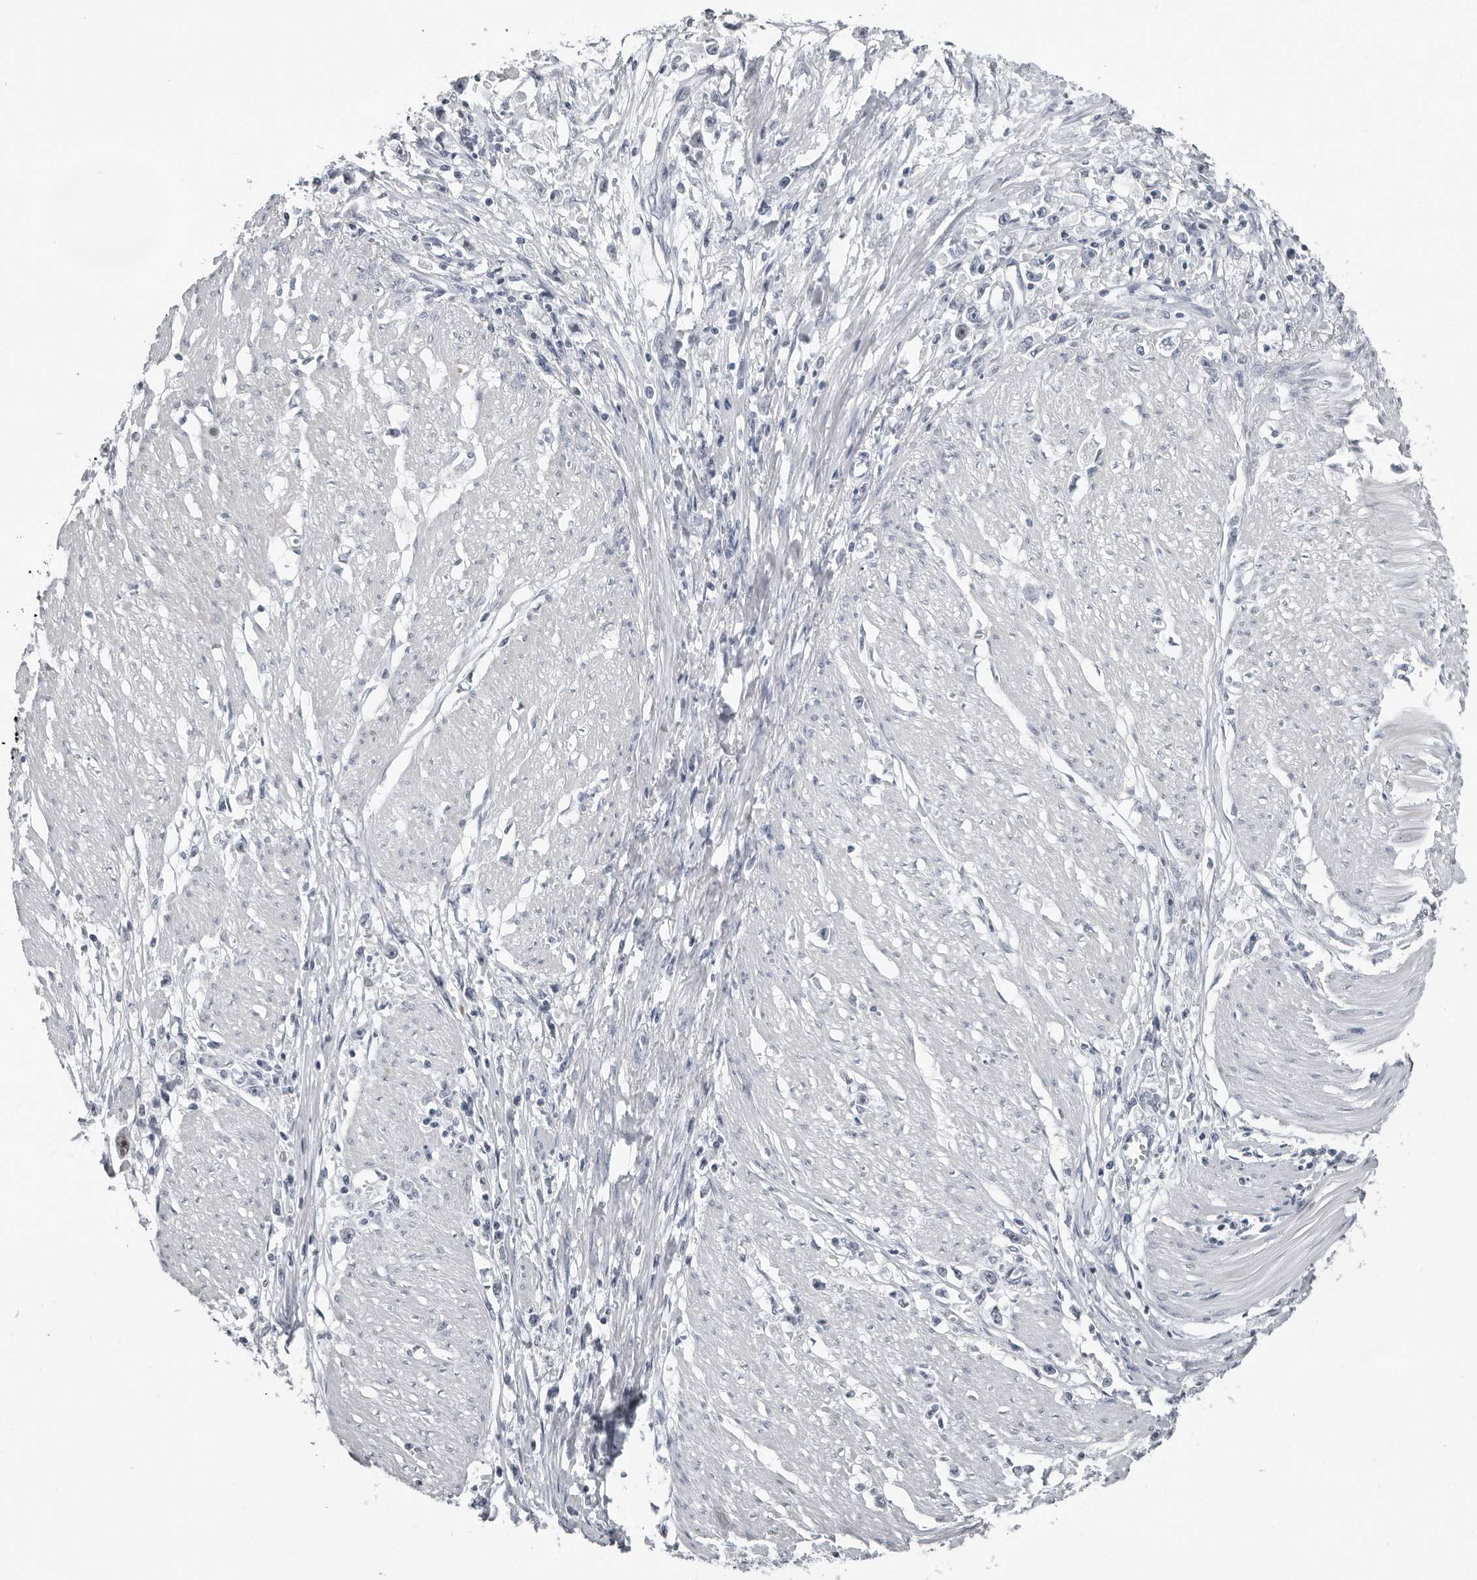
{"staining": {"intensity": "negative", "quantity": "none", "location": "none"}, "tissue": "stomach cancer", "cell_type": "Tumor cells", "image_type": "cancer", "snomed": [{"axis": "morphology", "description": "Adenocarcinoma, NOS"}, {"axis": "topography", "description": "Stomach"}], "caption": "The image demonstrates no significant staining in tumor cells of adenocarcinoma (stomach). Brightfield microscopy of immunohistochemistry stained with DAB (3,3'-diaminobenzidine) (brown) and hematoxylin (blue), captured at high magnification.", "gene": "PPP1R42", "patient": {"sex": "female", "age": 59}}